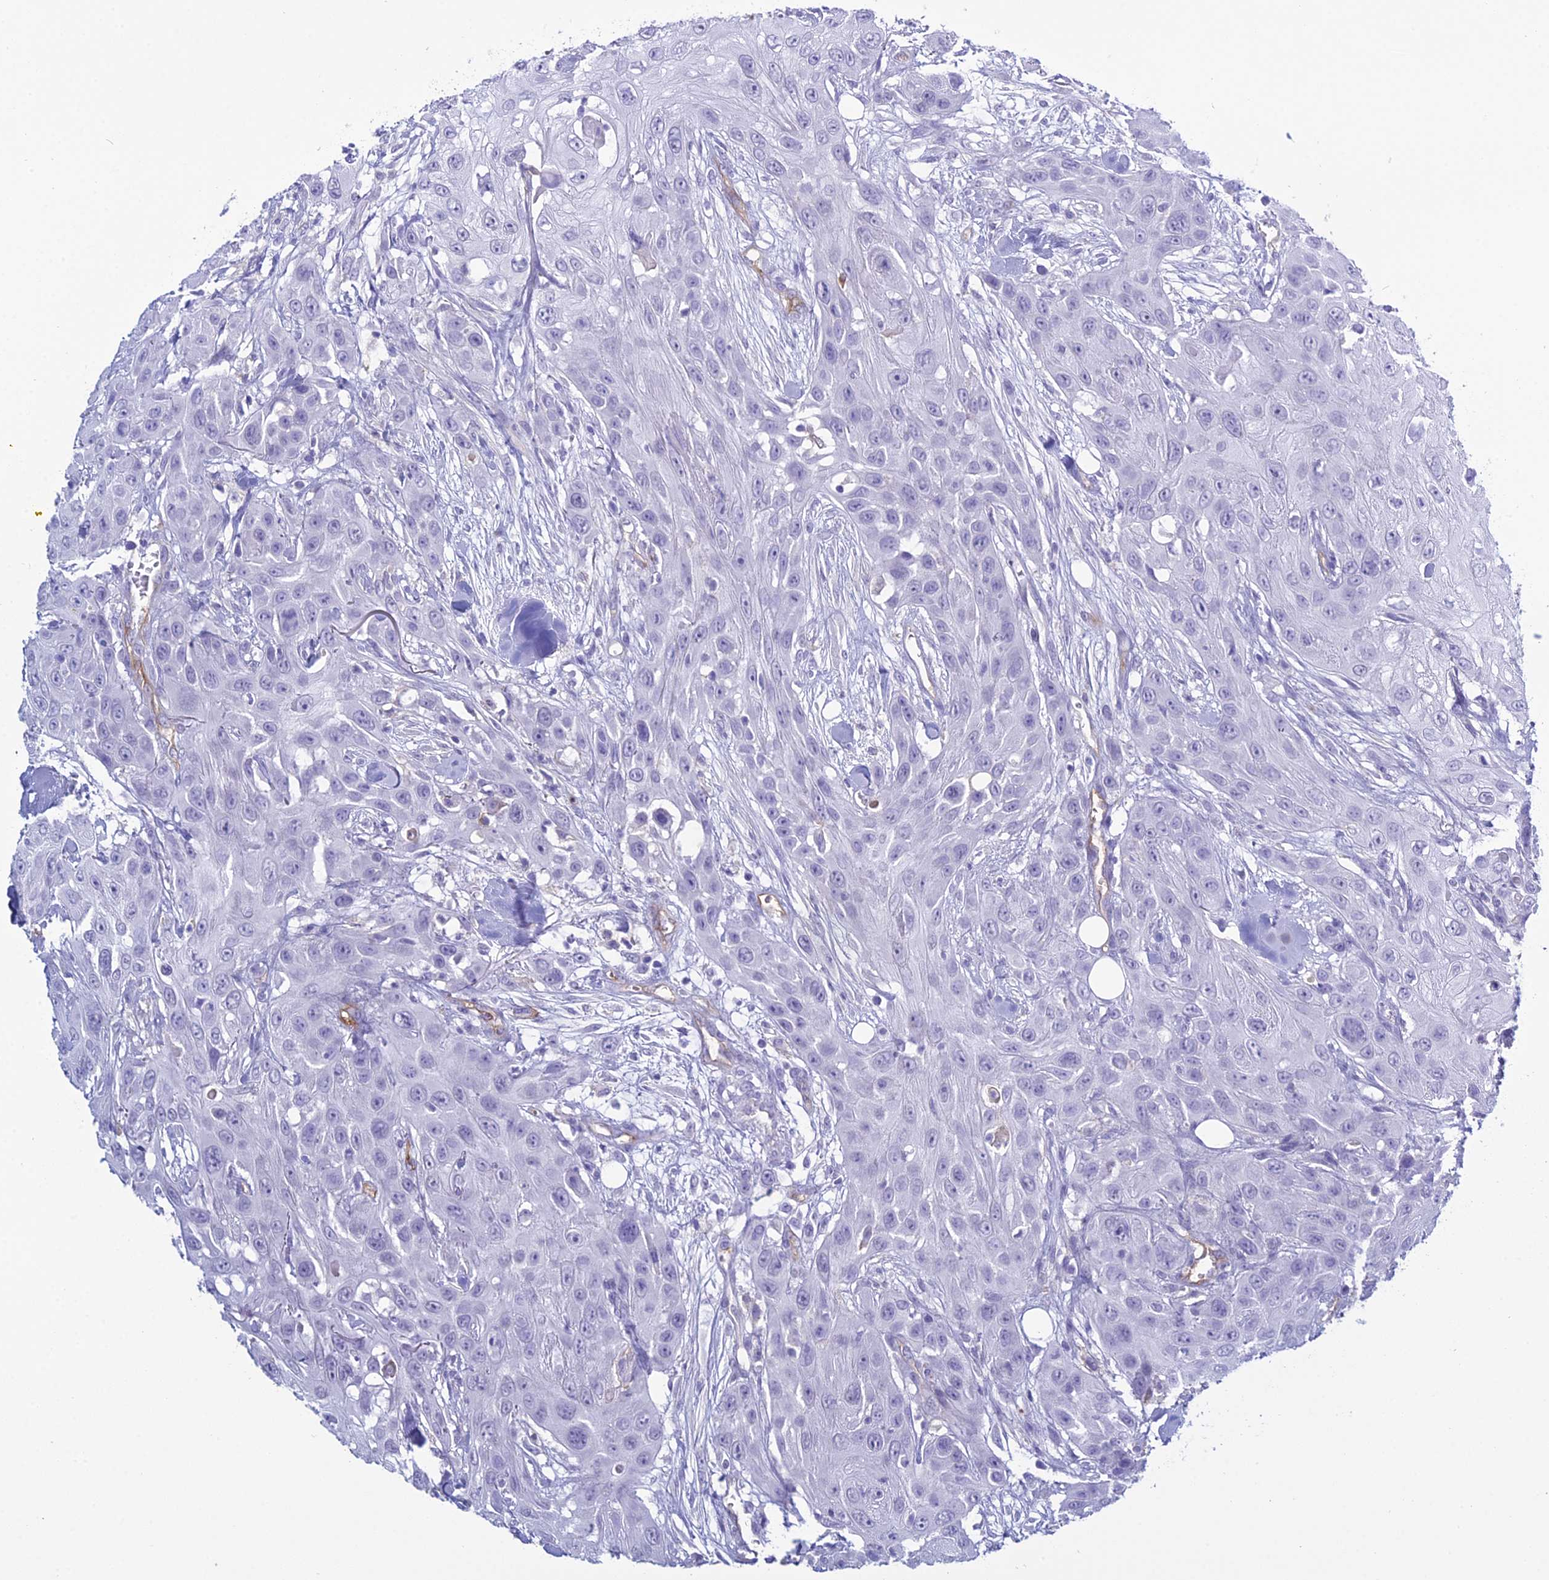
{"staining": {"intensity": "negative", "quantity": "none", "location": "none"}, "tissue": "head and neck cancer", "cell_type": "Tumor cells", "image_type": "cancer", "snomed": [{"axis": "morphology", "description": "Squamous cell carcinoma, NOS"}, {"axis": "topography", "description": "Head-Neck"}], "caption": "Immunohistochemistry micrograph of head and neck cancer stained for a protein (brown), which displays no expression in tumor cells. The staining was performed using DAB to visualize the protein expression in brown, while the nuclei were stained in blue with hematoxylin (Magnification: 20x).", "gene": "ACE", "patient": {"sex": "male", "age": 81}}